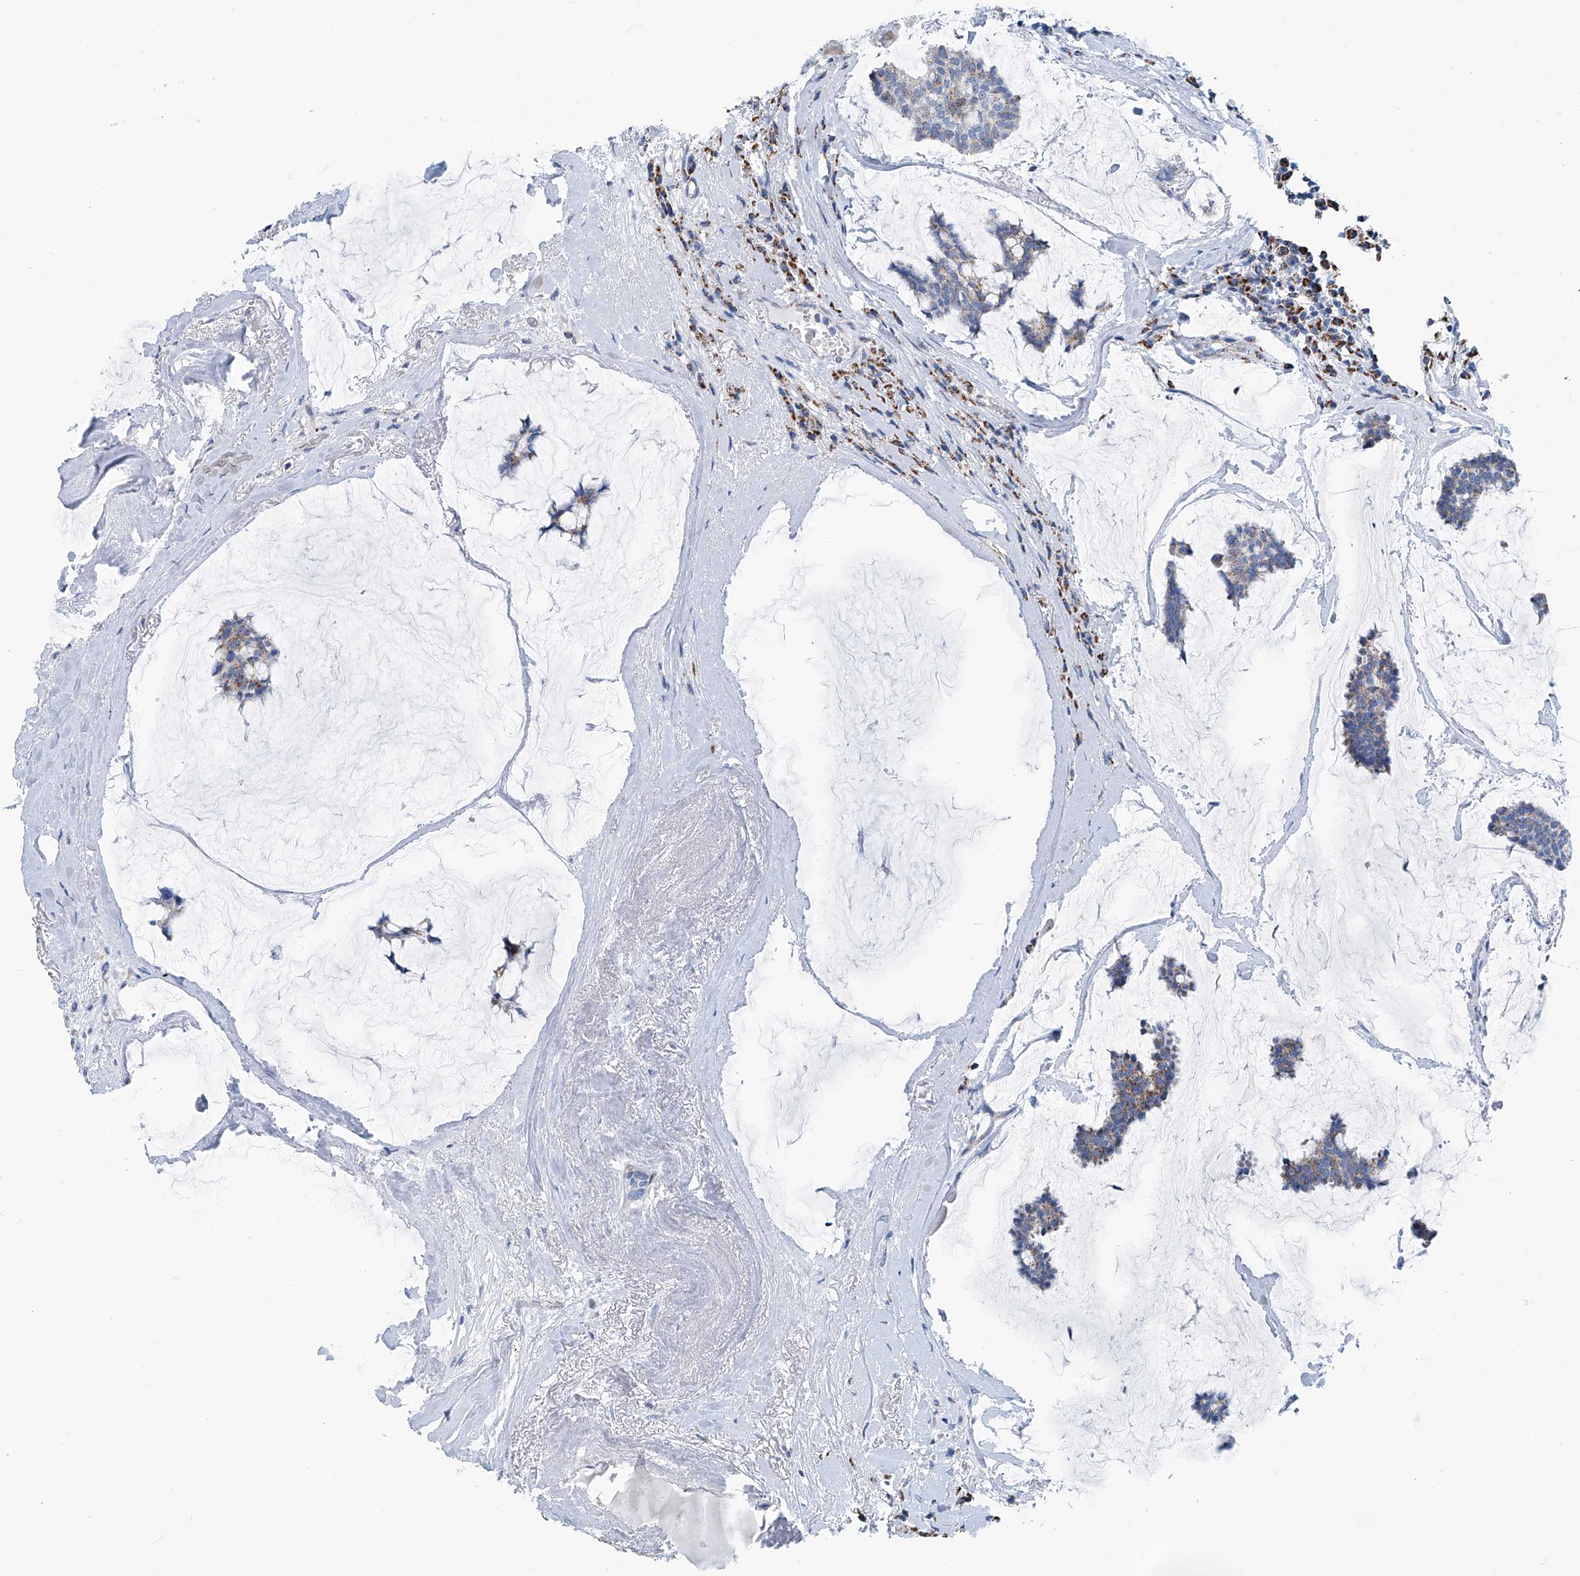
{"staining": {"intensity": "moderate", "quantity": "<25%", "location": "cytoplasmic/membranous"}, "tissue": "breast cancer", "cell_type": "Tumor cells", "image_type": "cancer", "snomed": [{"axis": "morphology", "description": "Duct carcinoma"}, {"axis": "topography", "description": "Breast"}], "caption": "Immunohistochemical staining of human breast cancer exhibits low levels of moderate cytoplasmic/membranous expression in approximately <25% of tumor cells.", "gene": "MT-ND1", "patient": {"sex": "female", "age": 93}}